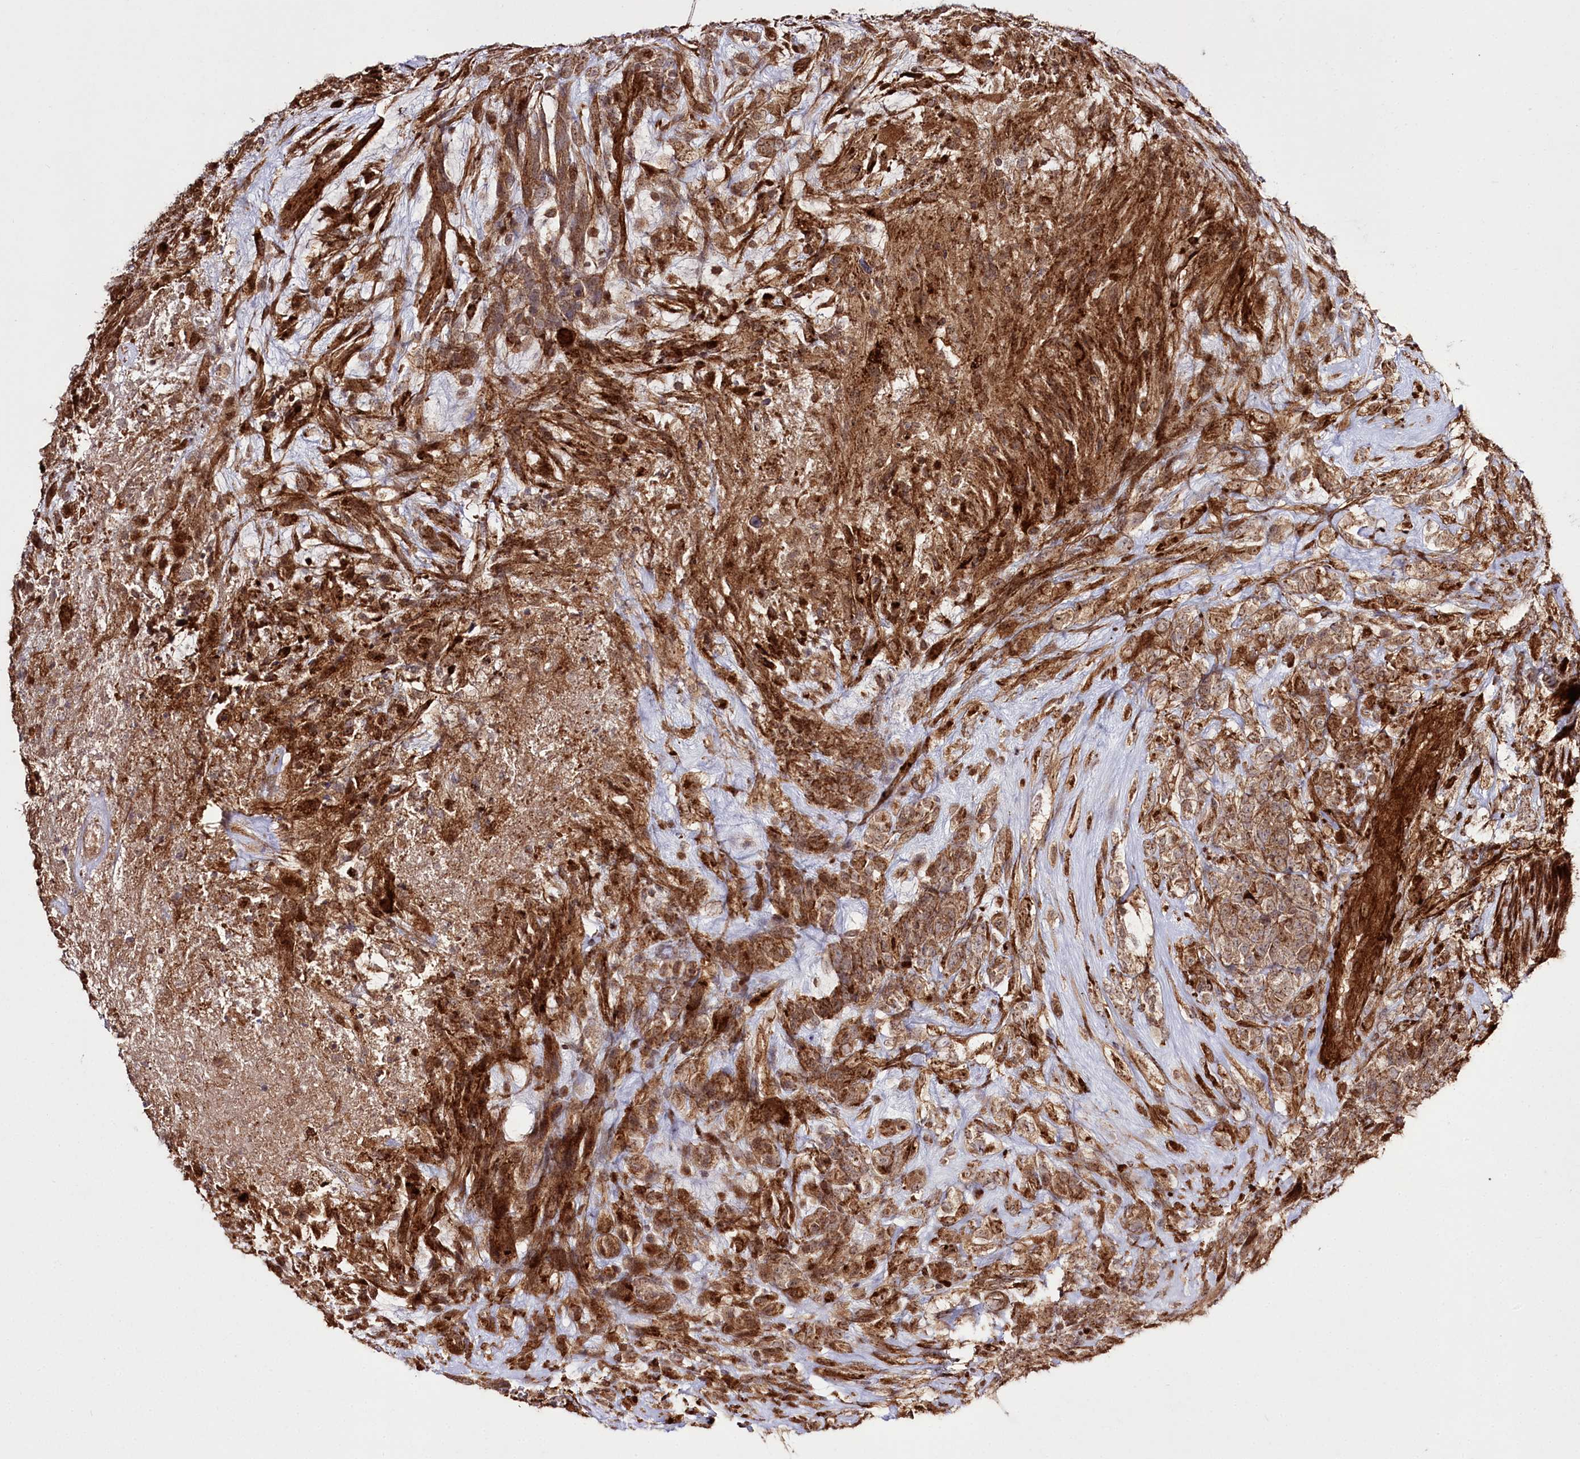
{"staining": {"intensity": "moderate", "quantity": ">75%", "location": "cytoplasmic/membranous"}, "tissue": "glioma", "cell_type": "Tumor cells", "image_type": "cancer", "snomed": [{"axis": "morphology", "description": "Glioma, malignant, High grade"}, {"axis": "topography", "description": "Brain"}], "caption": "An image showing moderate cytoplasmic/membranous positivity in approximately >75% of tumor cells in malignant glioma (high-grade), as visualized by brown immunohistochemical staining.", "gene": "REXO2", "patient": {"sex": "male", "age": 61}}